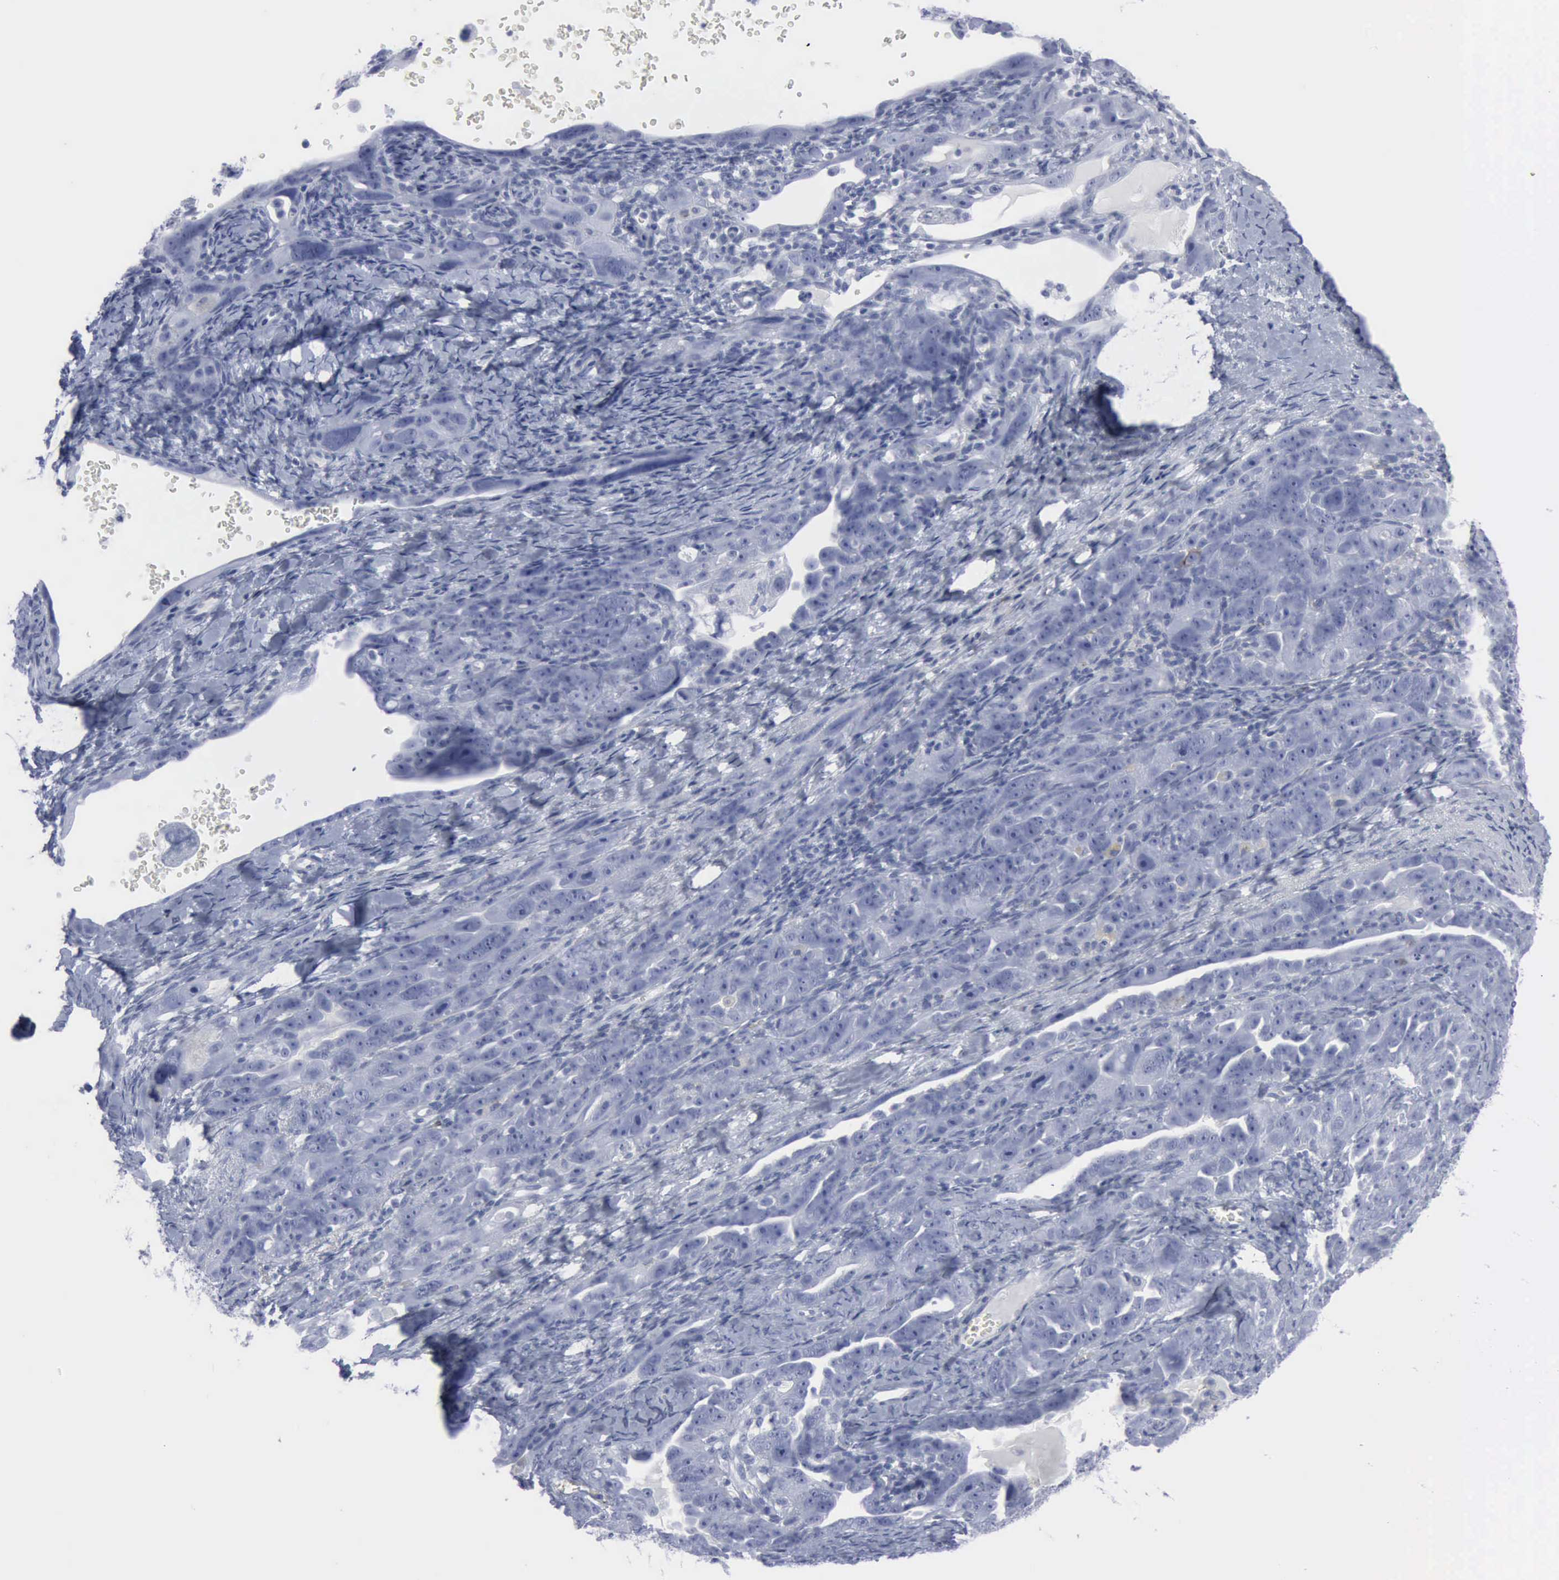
{"staining": {"intensity": "negative", "quantity": "none", "location": "none"}, "tissue": "ovarian cancer", "cell_type": "Tumor cells", "image_type": "cancer", "snomed": [{"axis": "morphology", "description": "Cystadenocarcinoma, serous, NOS"}, {"axis": "topography", "description": "Ovary"}], "caption": "A histopathology image of human ovarian cancer (serous cystadenocarcinoma) is negative for staining in tumor cells.", "gene": "VCAM1", "patient": {"sex": "female", "age": 66}}